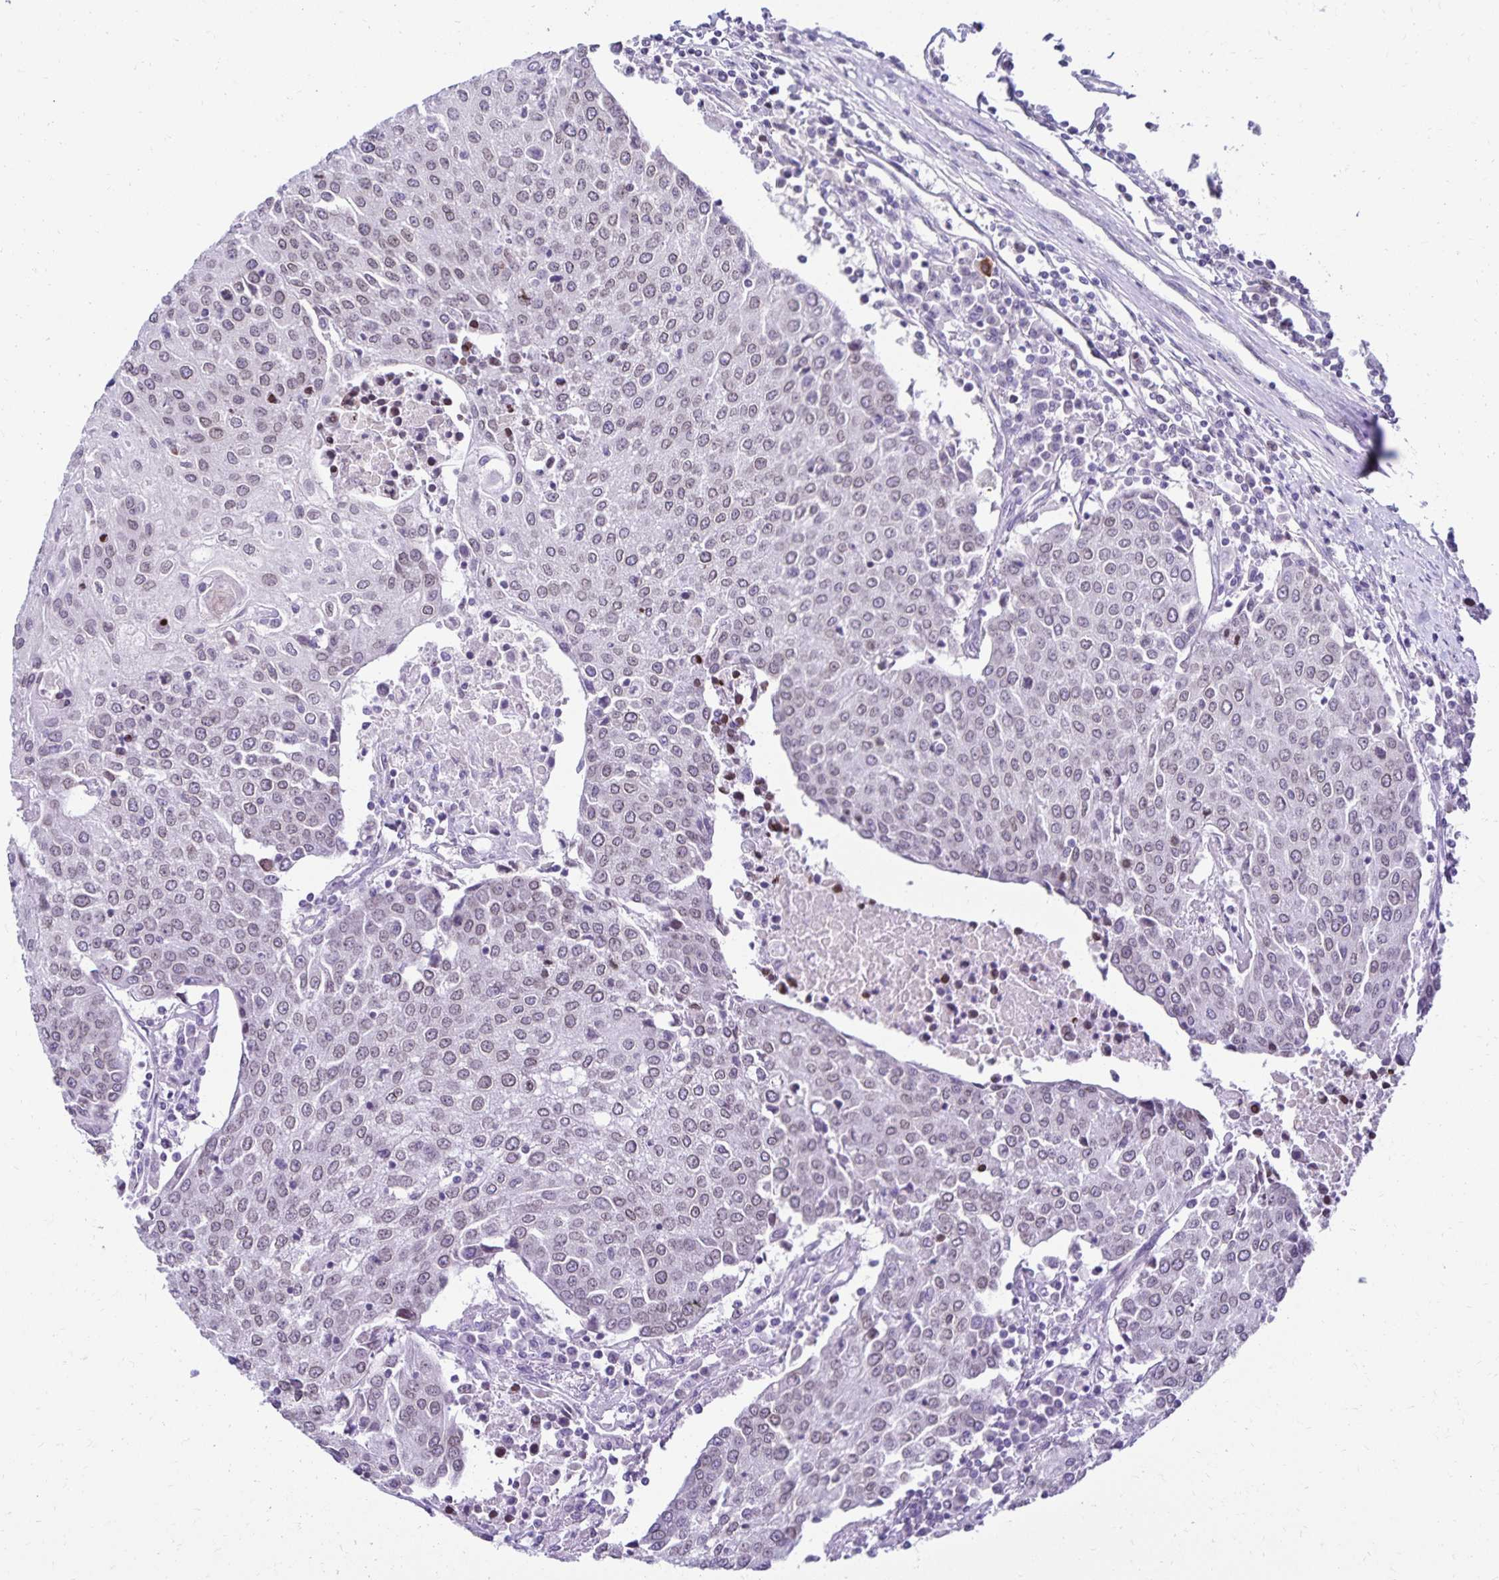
{"staining": {"intensity": "weak", "quantity": "25%-75%", "location": "nuclear"}, "tissue": "urothelial cancer", "cell_type": "Tumor cells", "image_type": "cancer", "snomed": [{"axis": "morphology", "description": "Urothelial carcinoma, High grade"}, {"axis": "topography", "description": "Urinary bladder"}], "caption": "This micrograph shows immunohistochemistry staining of human urothelial cancer, with low weak nuclear staining in approximately 25%-75% of tumor cells.", "gene": "FAM166C", "patient": {"sex": "female", "age": 85}}